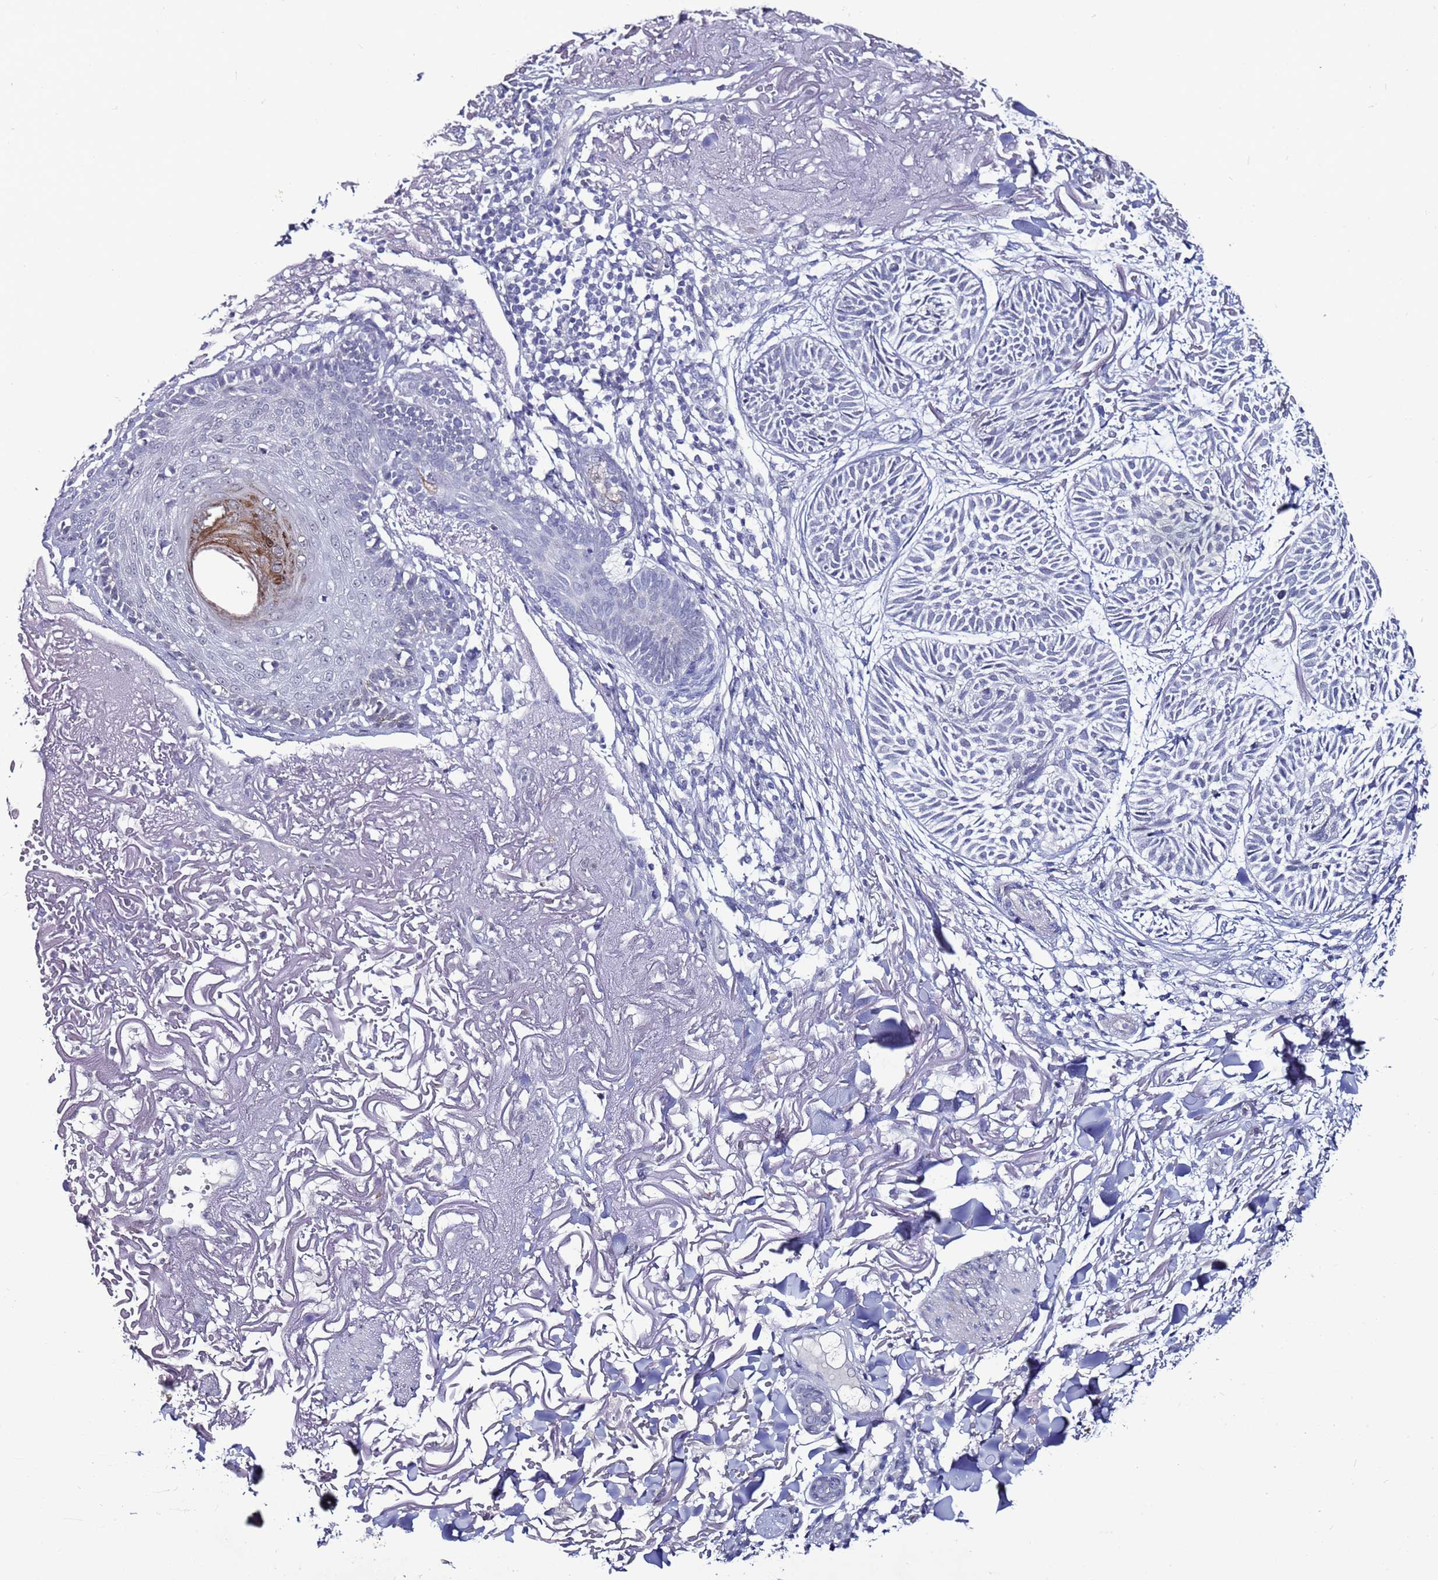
{"staining": {"intensity": "negative", "quantity": "none", "location": "none"}, "tissue": "skin cancer", "cell_type": "Tumor cells", "image_type": "cancer", "snomed": [{"axis": "morphology", "description": "Normal tissue, NOS"}, {"axis": "morphology", "description": "Basal cell carcinoma"}, {"axis": "topography", "description": "Skin"}], "caption": "Tumor cells are negative for brown protein staining in skin cancer (basal cell carcinoma). The staining is performed using DAB (3,3'-diaminobenzidine) brown chromogen with nuclei counter-stained in using hematoxylin.", "gene": "PSMA7", "patient": {"sex": "male", "age": 66}}